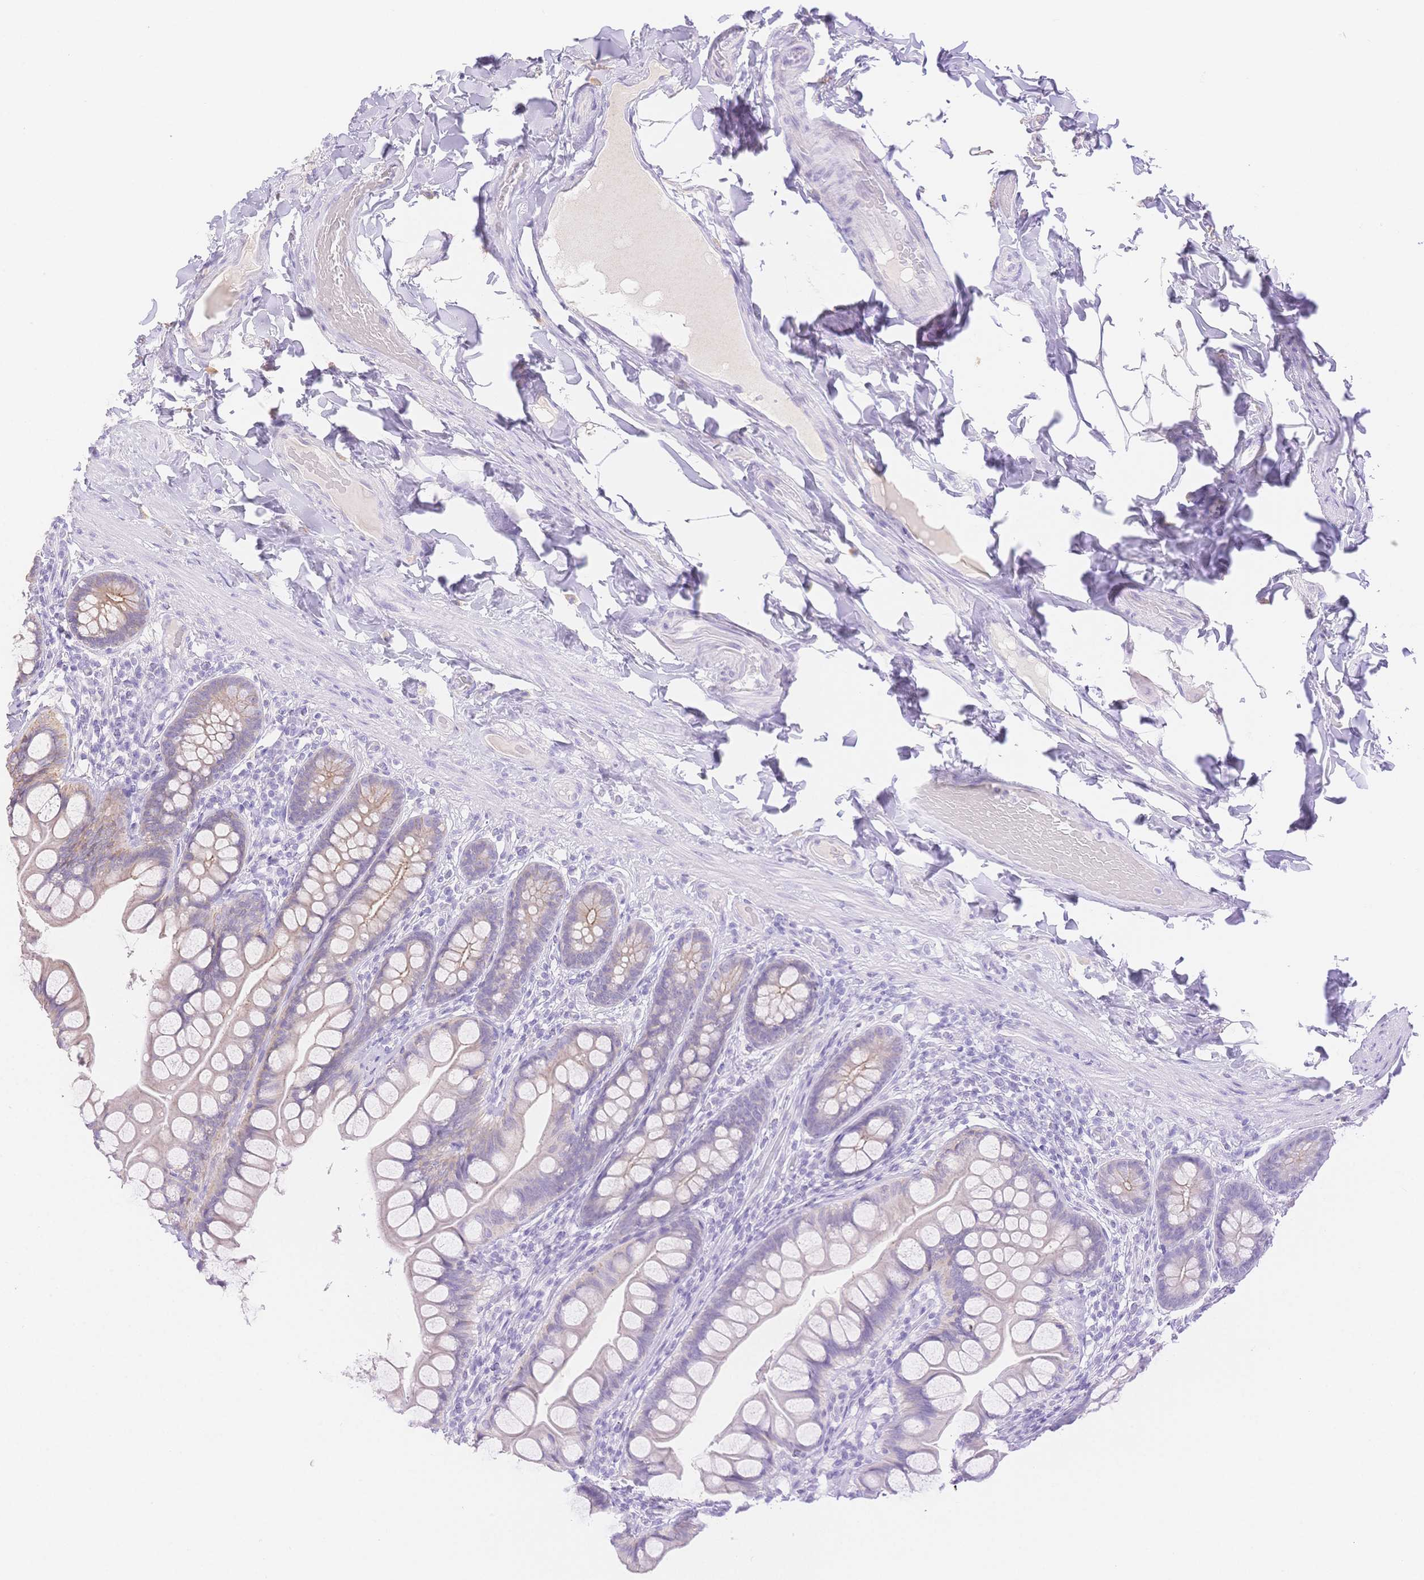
{"staining": {"intensity": "weak", "quantity": "25%-75%", "location": "cytoplasmic/membranous"}, "tissue": "small intestine", "cell_type": "Glandular cells", "image_type": "normal", "snomed": [{"axis": "morphology", "description": "Normal tissue, NOS"}, {"axis": "topography", "description": "Small intestine"}], "caption": "A high-resolution photomicrograph shows immunohistochemistry (IHC) staining of benign small intestine, which reveals weak cytoplasmic/membranous expression in approximately 25%-75% of glandular cells. (DAB (3,3'-diaminobenzidine) = brown stain, brightfield microscopy at high magnification).", "gene": "WDR54", "patient": {"sex": "male", "age": 70}}